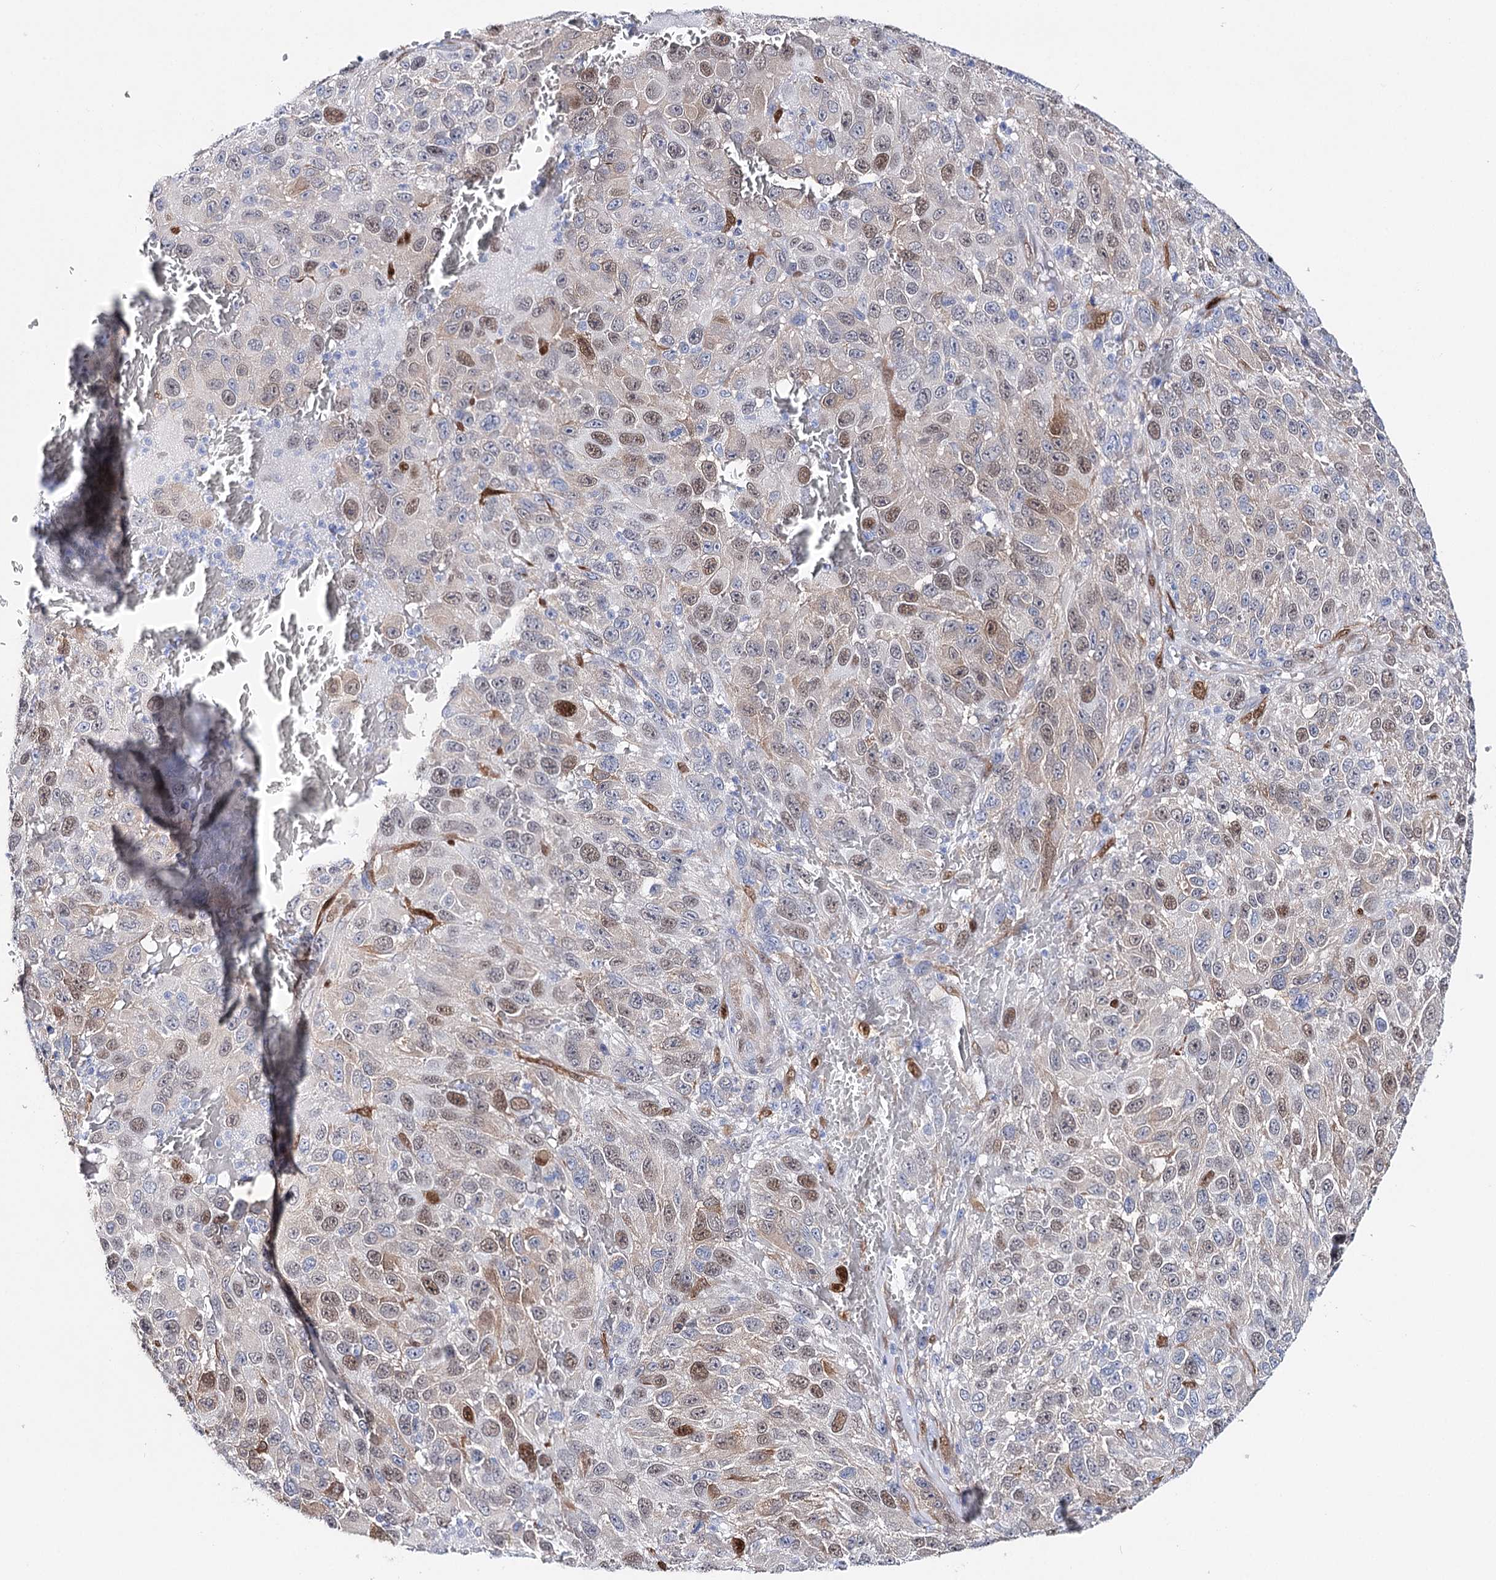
{"staining": {"intensity": "moderate", "quantity": "<25%", "location": "nuclear"}, "tissue": "melanoma", "cell_type": "Tumor cells", "image_type": "cancer", "snomed": [{"axis": "morphology", "description": "Malignant melanoma, NOS"}, {"axis": "topography", "description": "Skin"}], "caption": "Tumor cells demonstrate low levels of moderate nuclear expression in about <25% of cells in human melanoma.", "gene": "UGDH", "patient": {"sex": "female", "age": 96}}